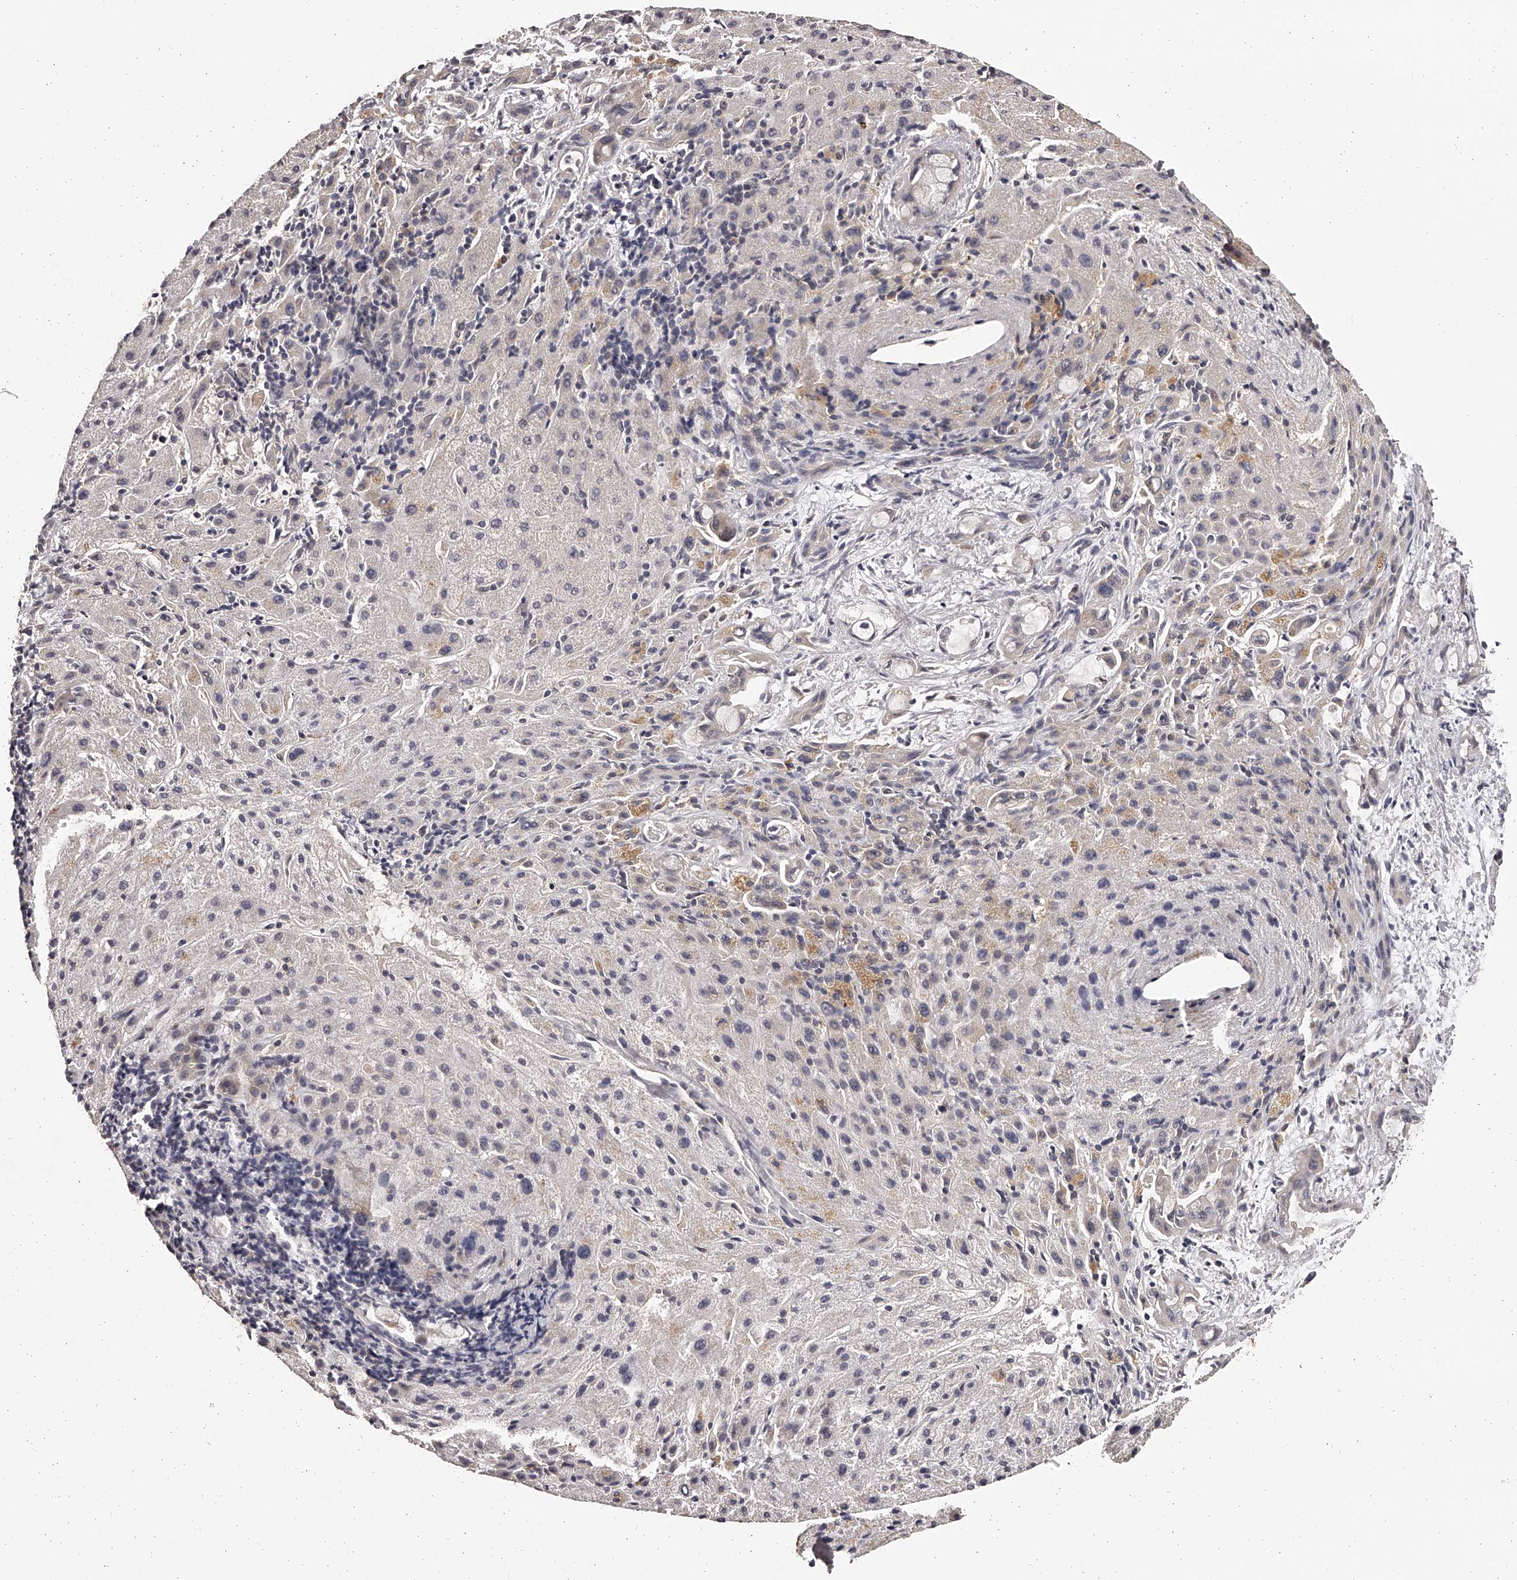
{"staining": {"intensity": "negative", "quantity": "none", "location": "none"}, "tissue": "liver cancer", "cell_type": "Tumor cells", "image_type": "cancer", "snomed": [{"axis": "morphology", "description": "Cholangiocarcinoma"}, {"axis": "topography", "description": "Liver"}], "caption": "IHC image of human liver cancer stained for a protein (brown), which reveals no positivity in tumor cells.", "gene": "TNN", "patient": {"sex": "female", "age": 72}}